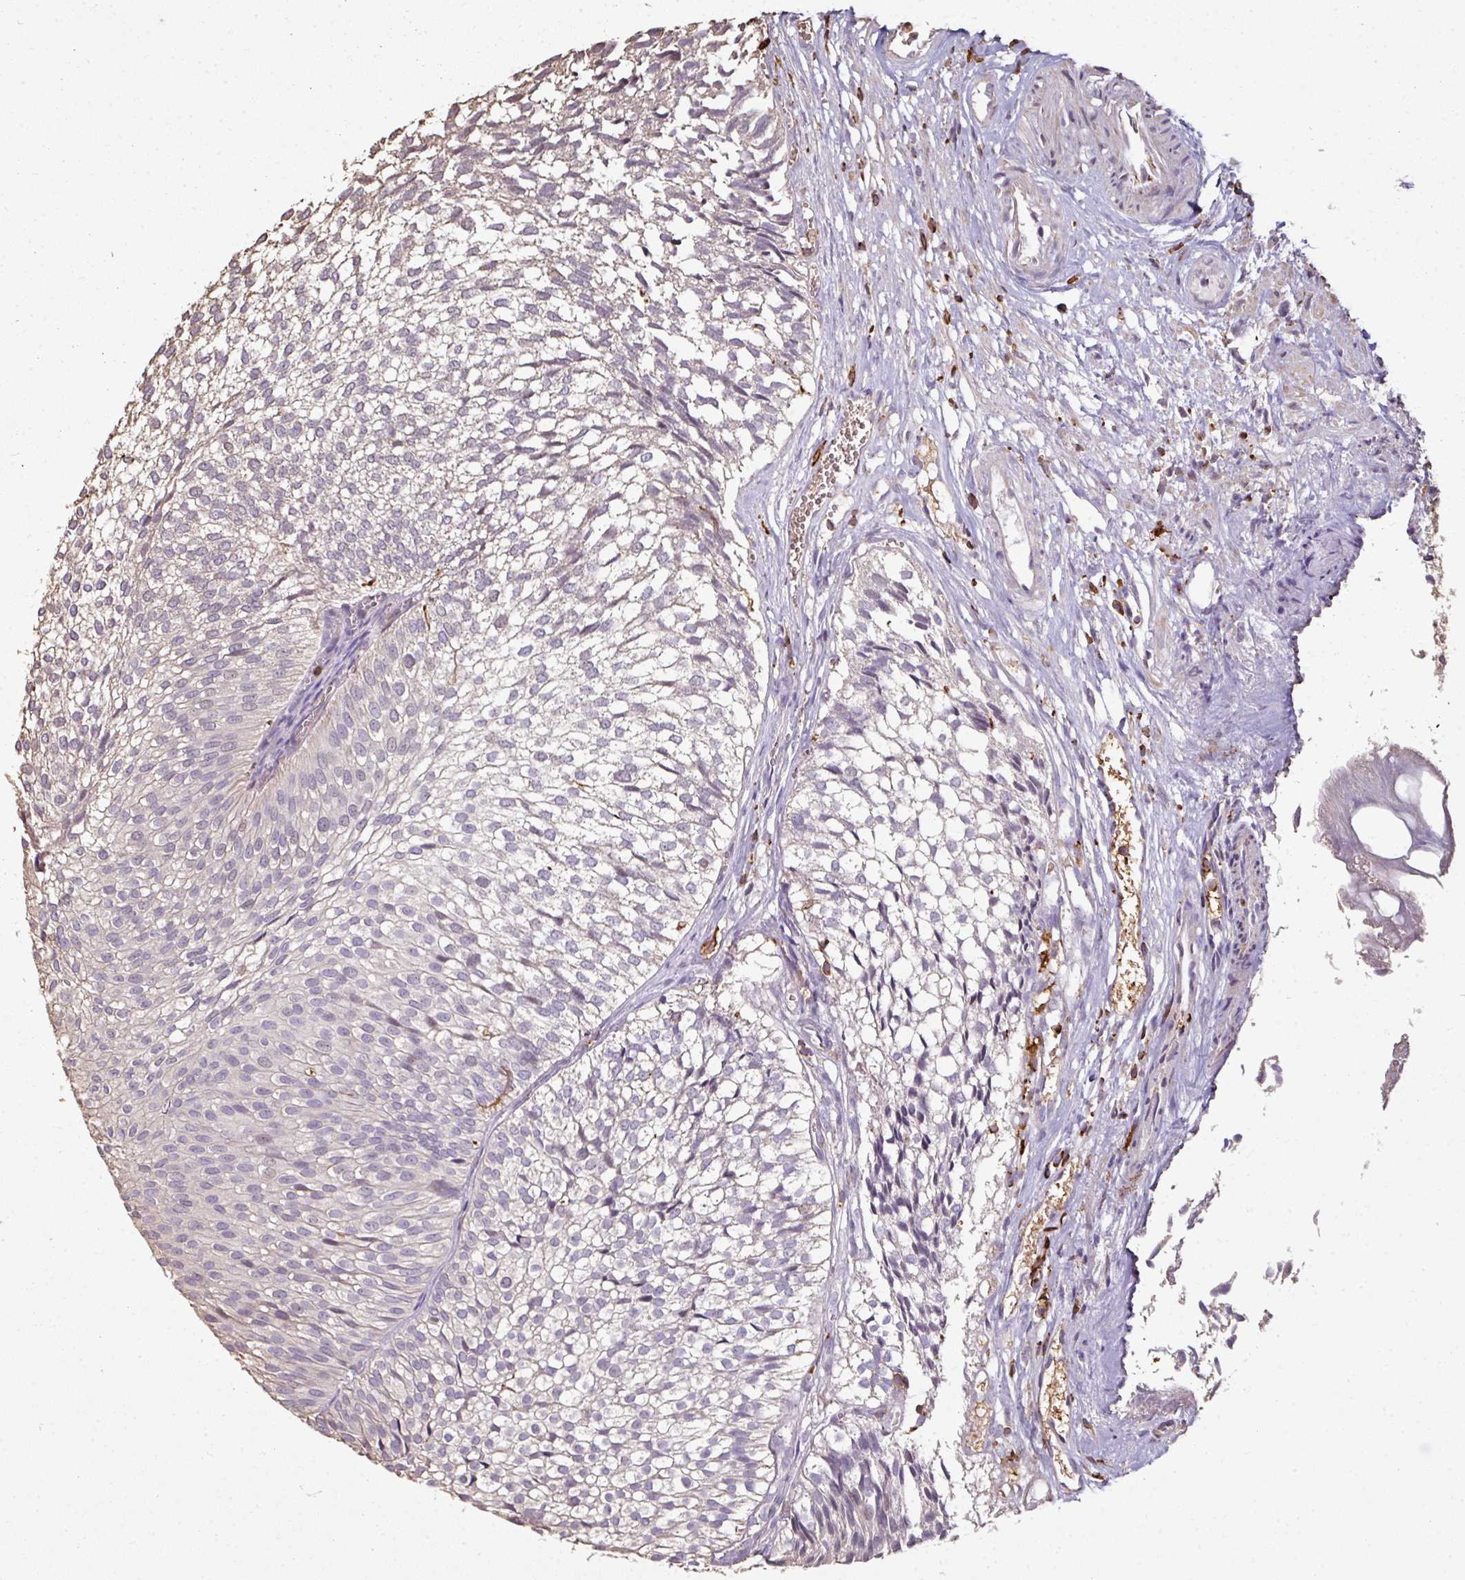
{"staining": {"intensity": "negative", "quantity": "none", "location": "none"}, "tissue": "urothelial cancer", "cell_type": "Tumor cells", "image_type": "cancer", "snomed": [{"axis": "morphology", "description": "Urothelial carcinoma, Low grade"}, {"axis": "topography", "description": "Urinary bladder"}], "caption": "High magnification brightfield microscopy of low-grade urothelial carcinoma stained with DAB (3,3'-diaminobenzidine) (brown) and counterstained with hematoxylin (blue): tumor cells show no significant staining.", "gene": "OLFML2B", "patient": {"sex": "male", "age": 91}}